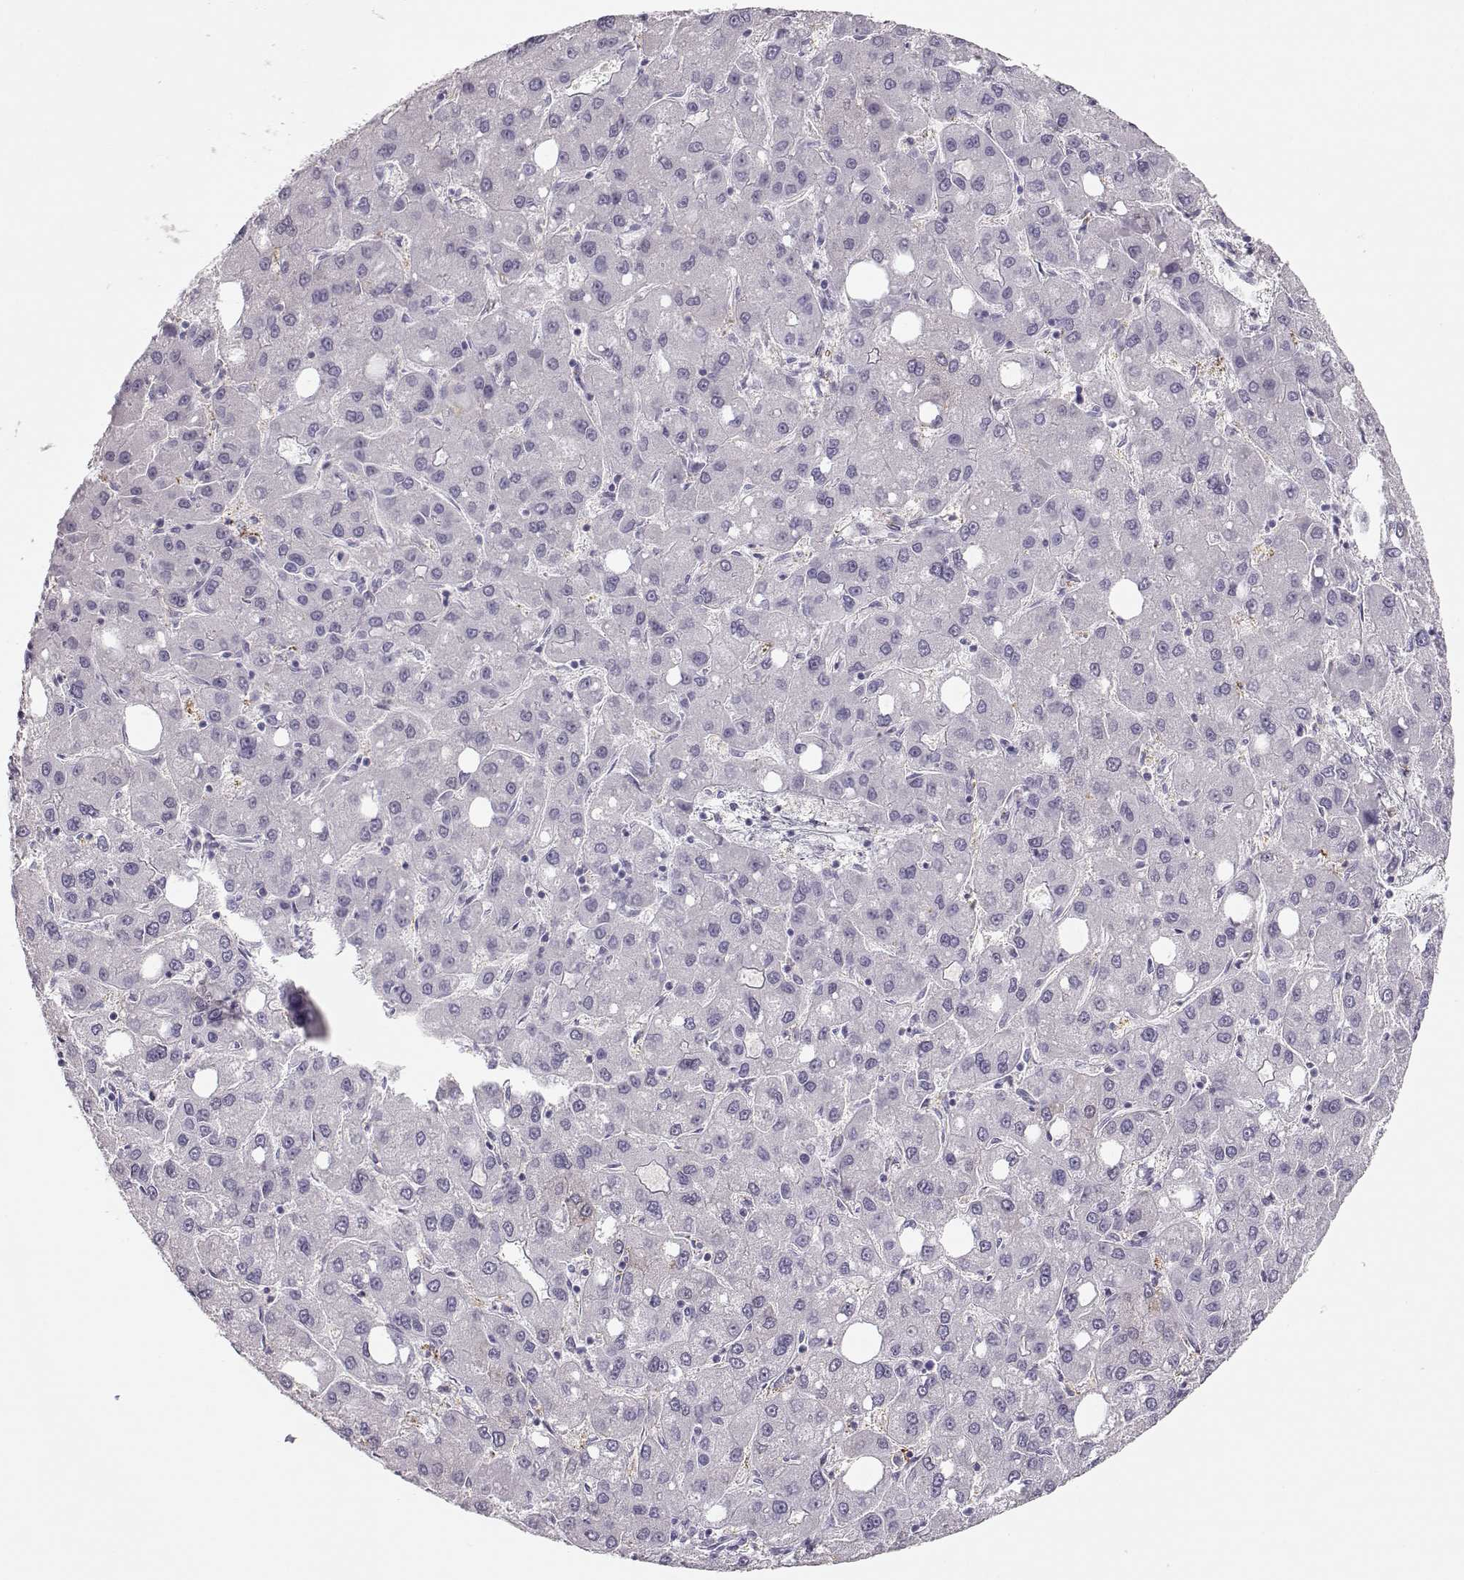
{"staining": {"intensity": "negative", "quantity": "none", "location": "none"}, "tissue": "liver cancer", "cell_type": "Tumor cells", "image_type": "cancer", "snomed": [{"axis": "morphology", "description": "Carcinoma, Hepatocellular, NOS"}, {"axis": "topography", "description": "Liver"}], "caption": "An image of liver cancer (hepatocellular carcinoma) stained for a protein displays no brown staining in tumor cells.", "gene": "MIP", "patient": {"sex": "male", "age": 73}}